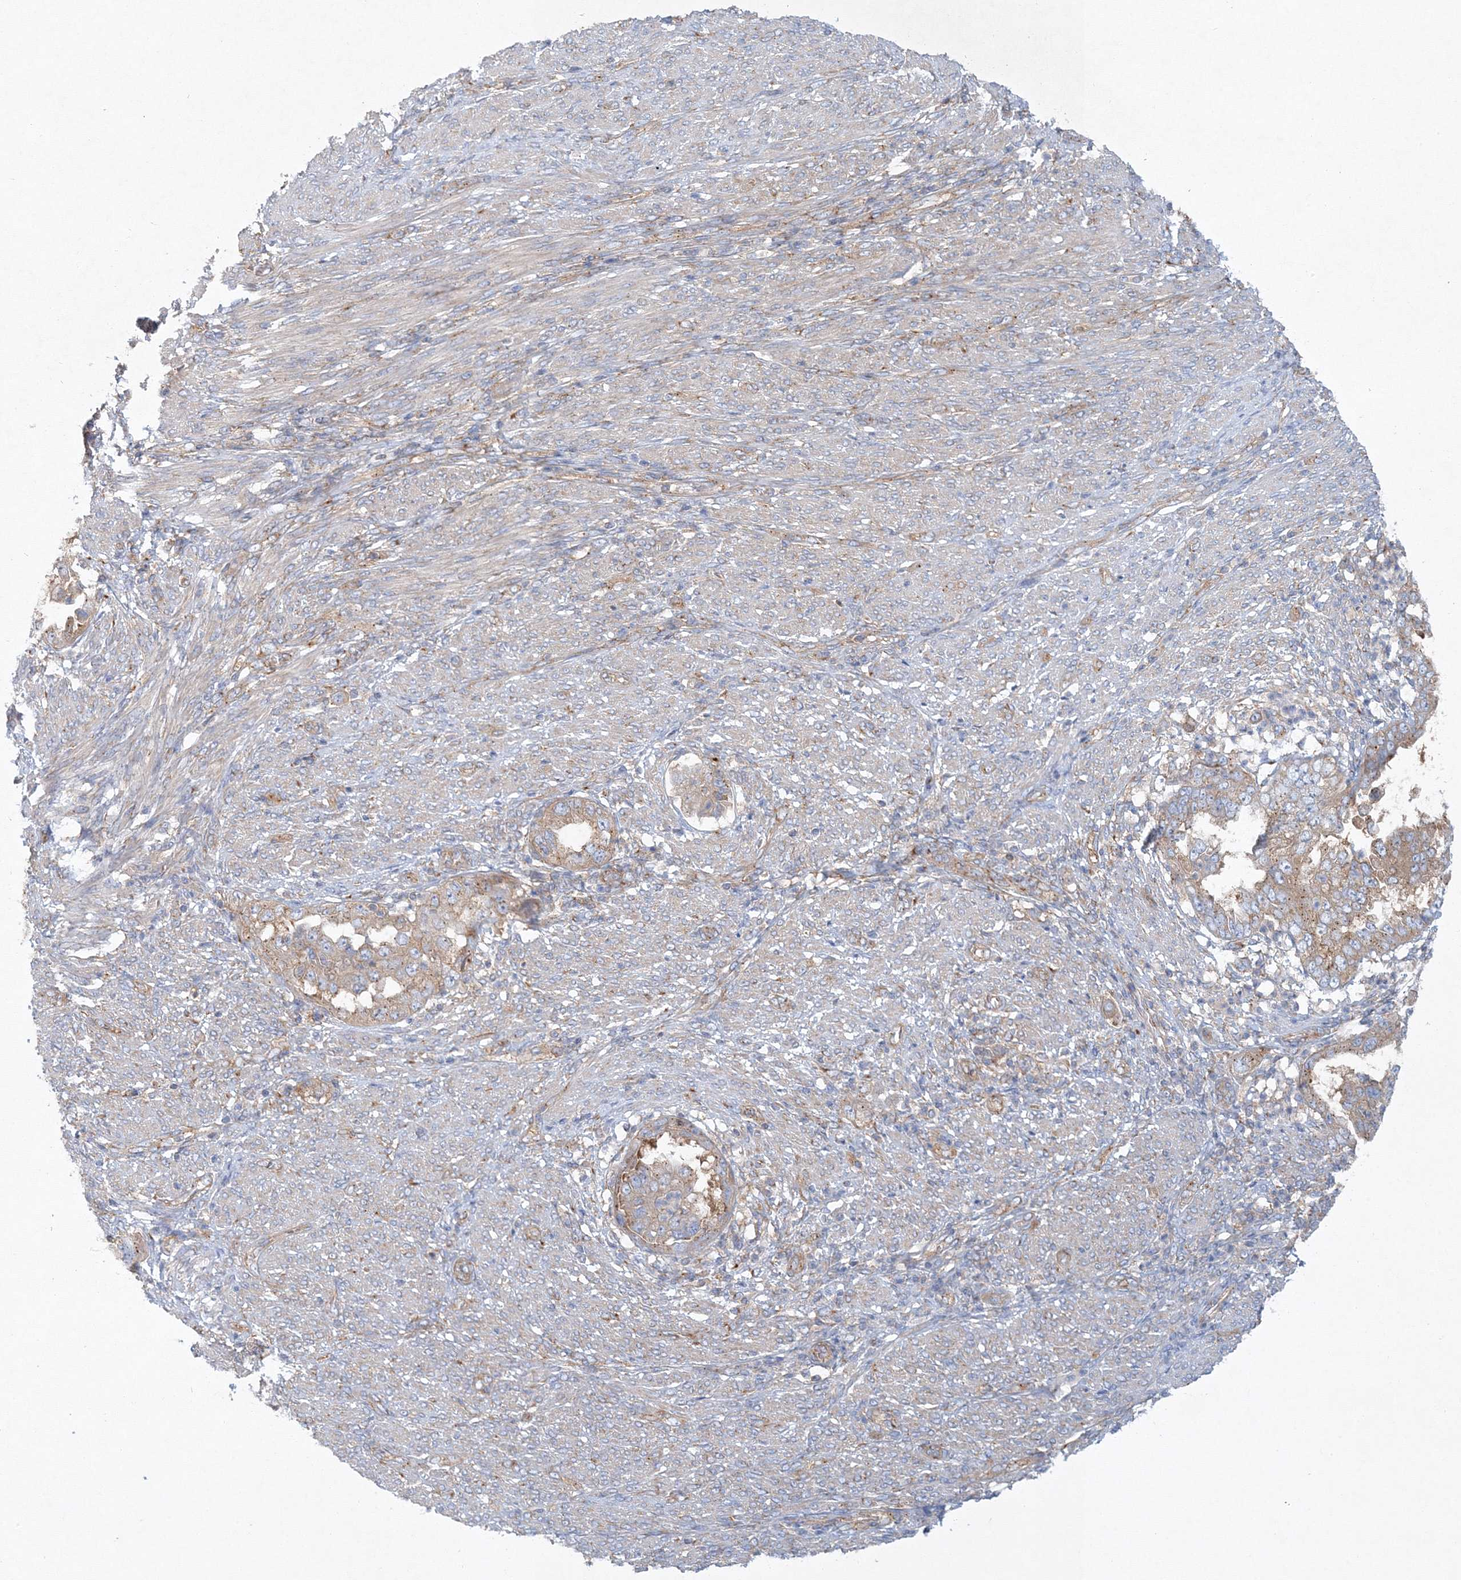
{"staining": {"intensity": "moderate", "quantity": ">75%", "location": "cytoplasmic/membranous"}, "tissue": "endometrial cancer", "cell_type": "Tumor cells", "image_type": "cancer", "snomed": [{"axis": "morphology", "description": "Adenocarcinoma, NOS"}, {"axis": "topography", "description": "Endometrium"}], "caption": "The histopathology image reveals immunohistochemical staining of adenocarcinoma (endometrial). There is moderate cytoplasmic/membranous expression is identified in about >75% of tumor cells.", "gene": "SEC23IP", "patient": {"sex": "female", "age": 85}}